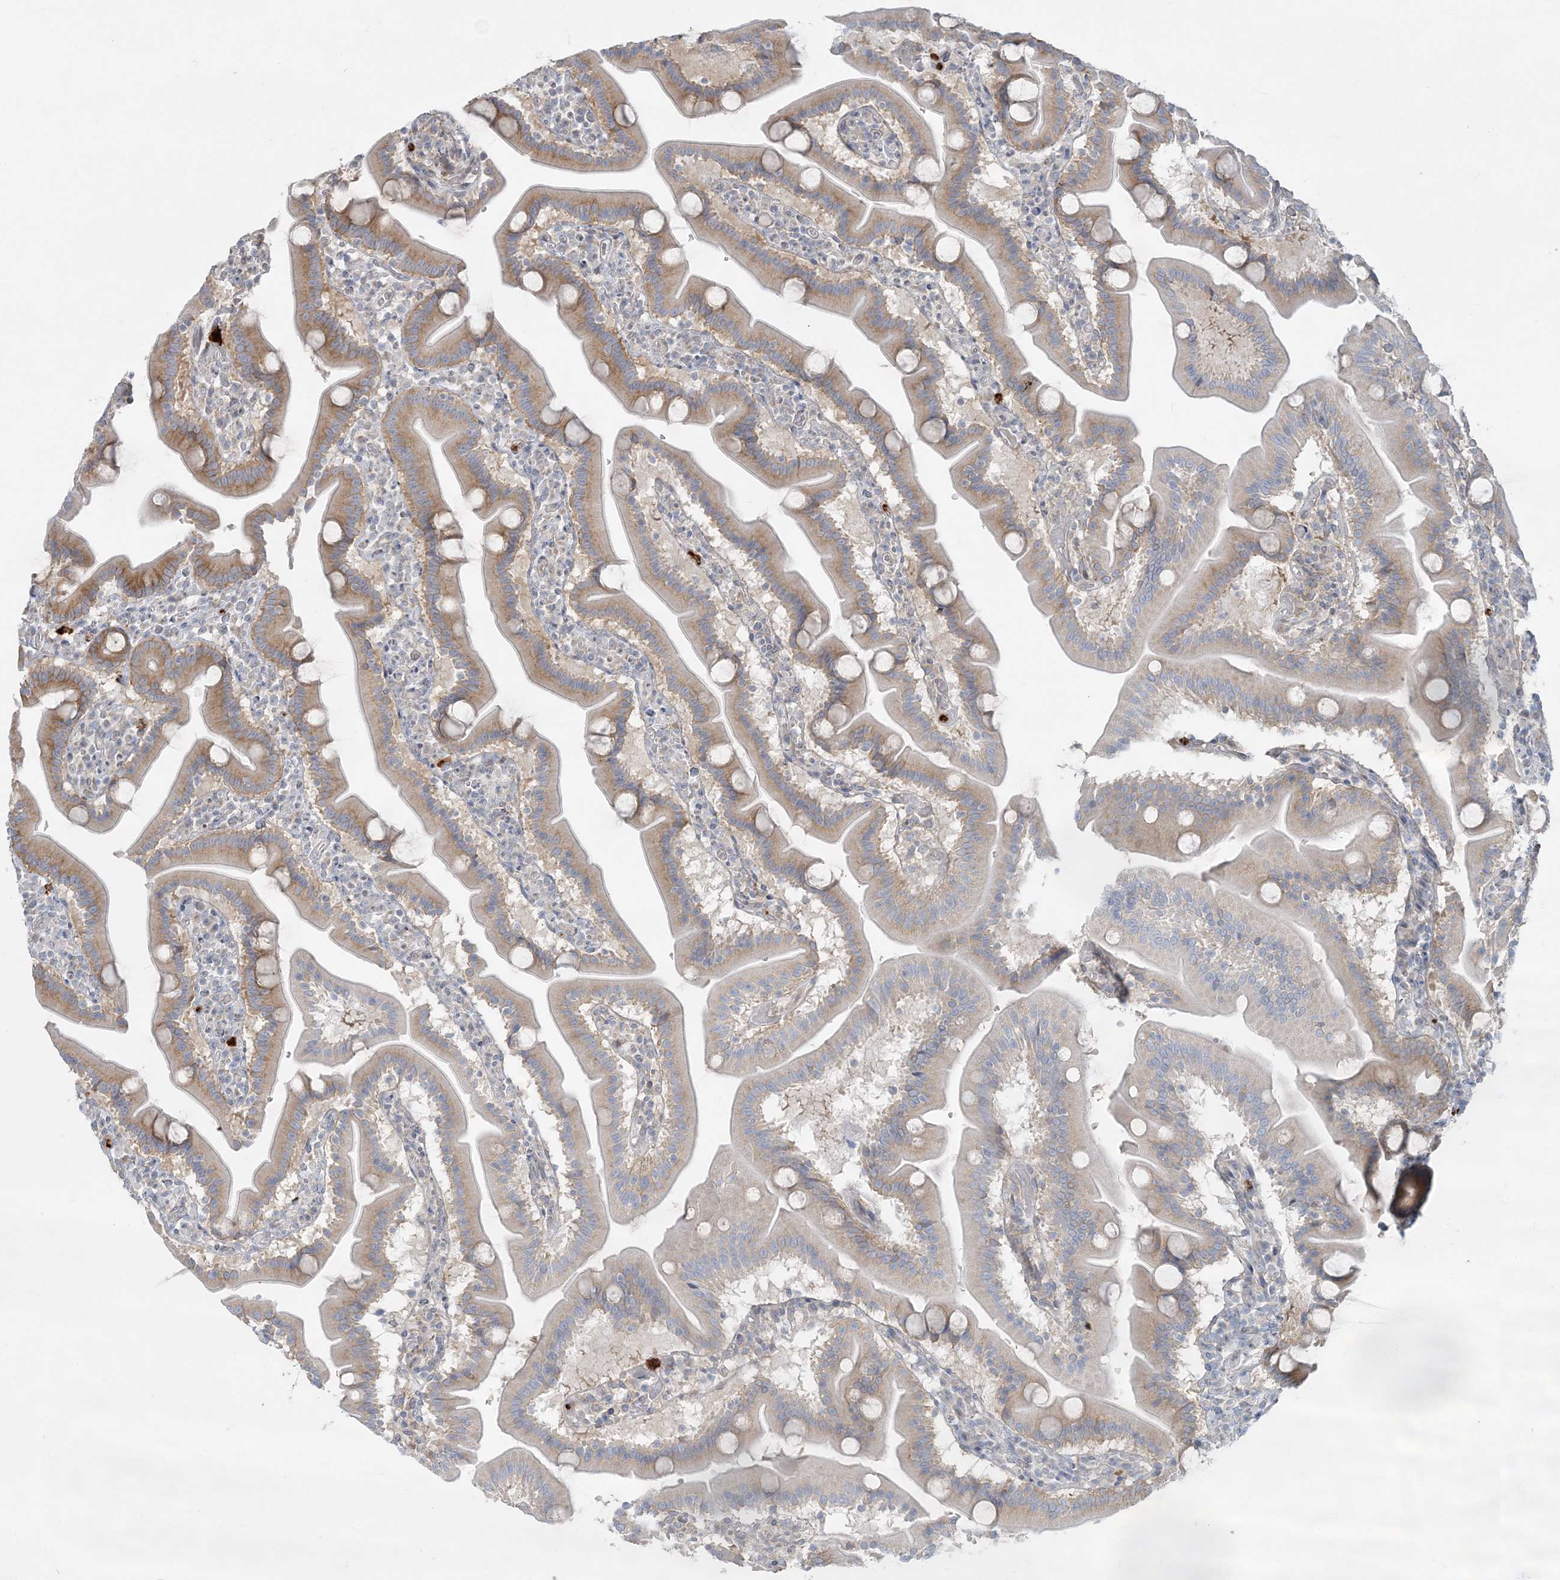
{"staining": {"intensity": "moderate", "quantity": ">75%", "location": "cytoplasmic/membranous"}, "tissue": "duodenum", "cell_type": "Glandular cells", "image_type": "normal", "snomed": [{"axis": "morphology", "description": "Normal tissue, NOS"}, {"axis": "topography", "description": "Duodenum"}], "caption": "This histopathology image shows IHC staining of benign human duodenum, with medium moderate cytoplasmic/membranous positivity in about >75% of glandular cells.", "gene": "CCNJ", "patient": {"sex": "male", "age": 55}}